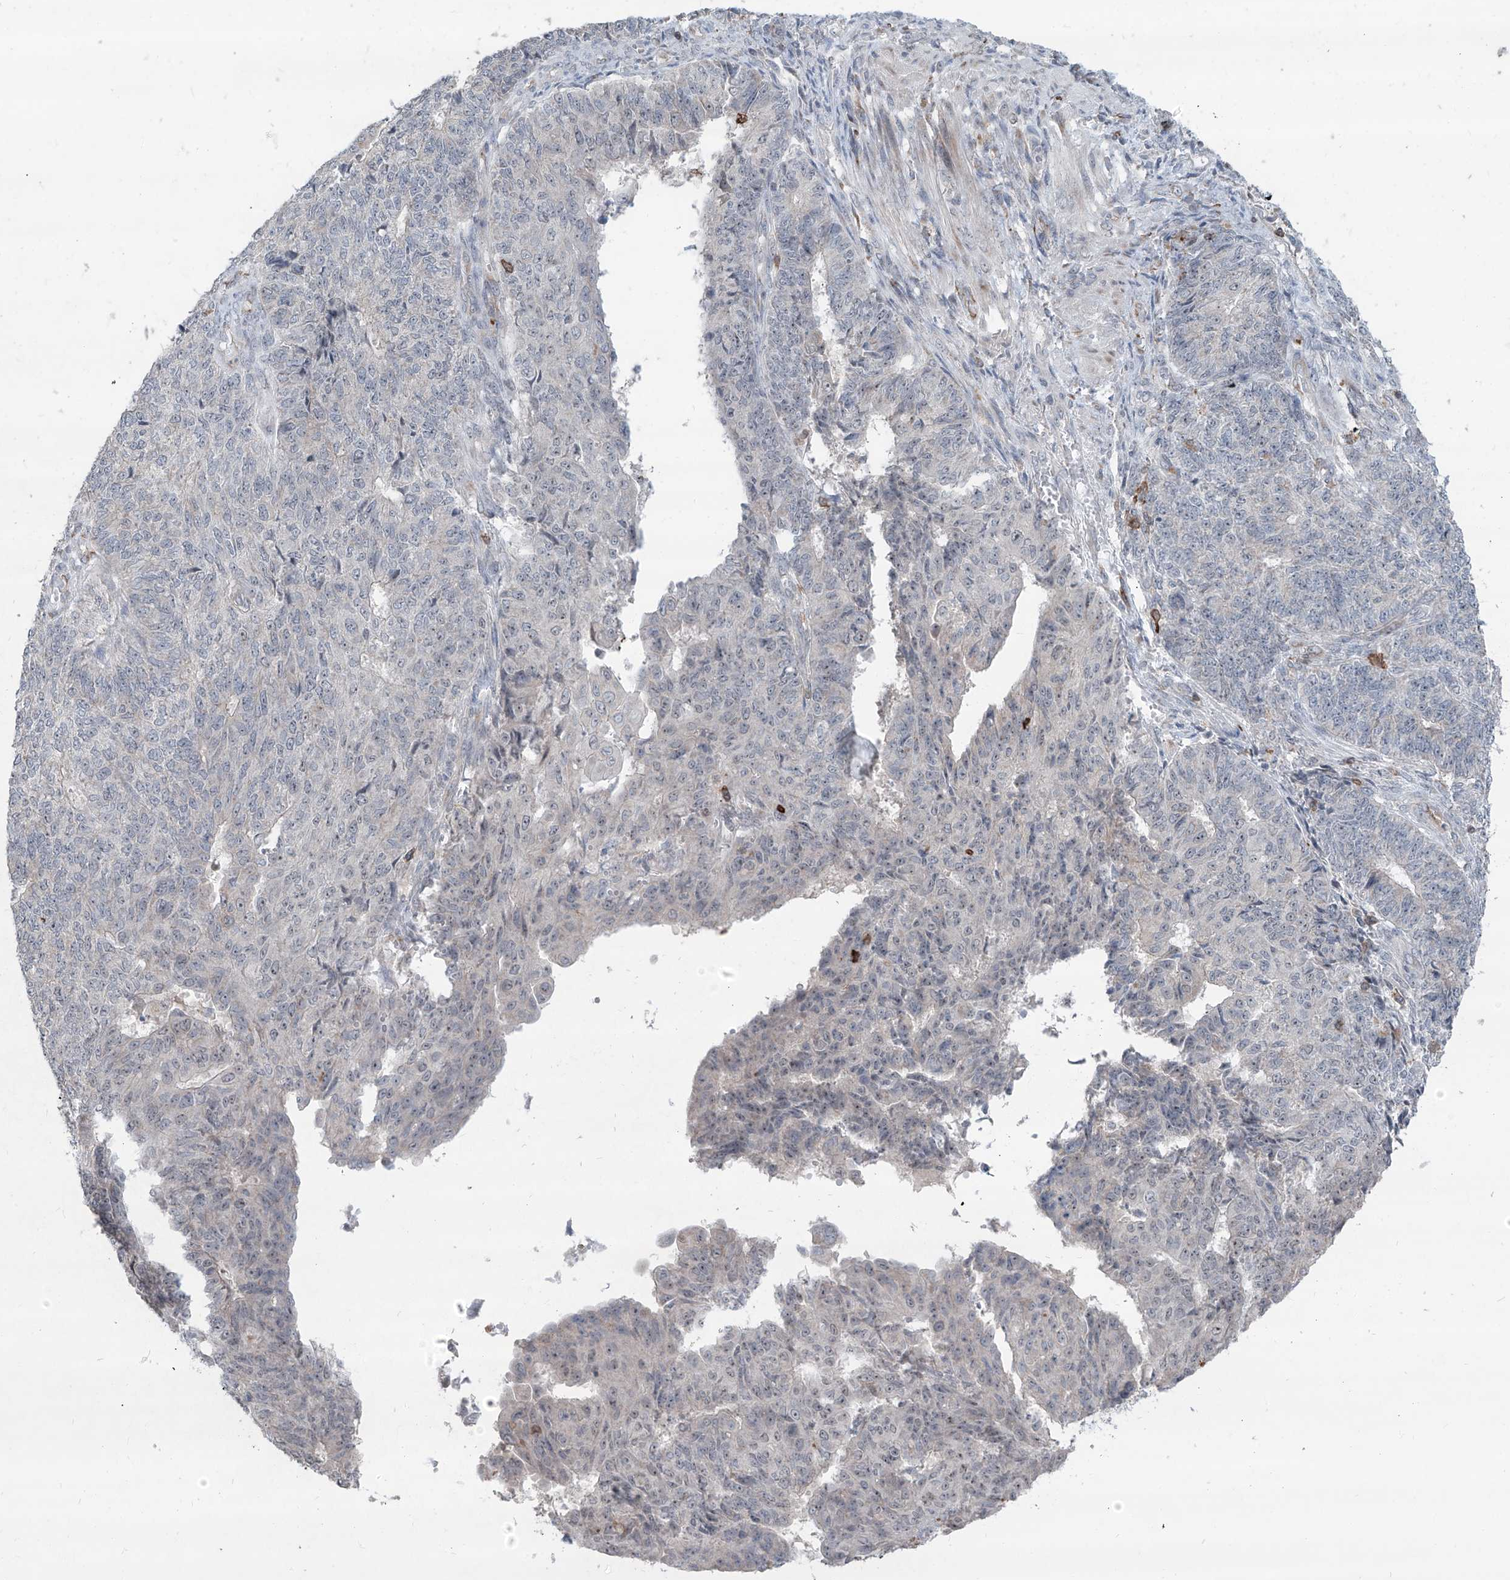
{"staining": {"intensity": "negative", "quantity": "none", "location": "none"}, "tissue": "endometrial cancer", "cell_type": "Tumor cells", "image_type": "cancer", "snomed": [{"axis": "morphology", "description": "Adenocarcinoma, NOS"}, {"axis": "topography", "description": "Endometrium"}], "caption": "DAB (3,3'-diaminobenzidine) immunohistochemical staining of endometrial cancer shows no significant expression in tumor cells. Brightfield microscopy of immunohistochemistry (IHC) stained with DAB (3,3'-diaminobenzidine) (brown) and hematoxylin (blue), captured at high magnification.", "gene": "ZBTB48", "patient": {"sex": "female", "age": 32}}